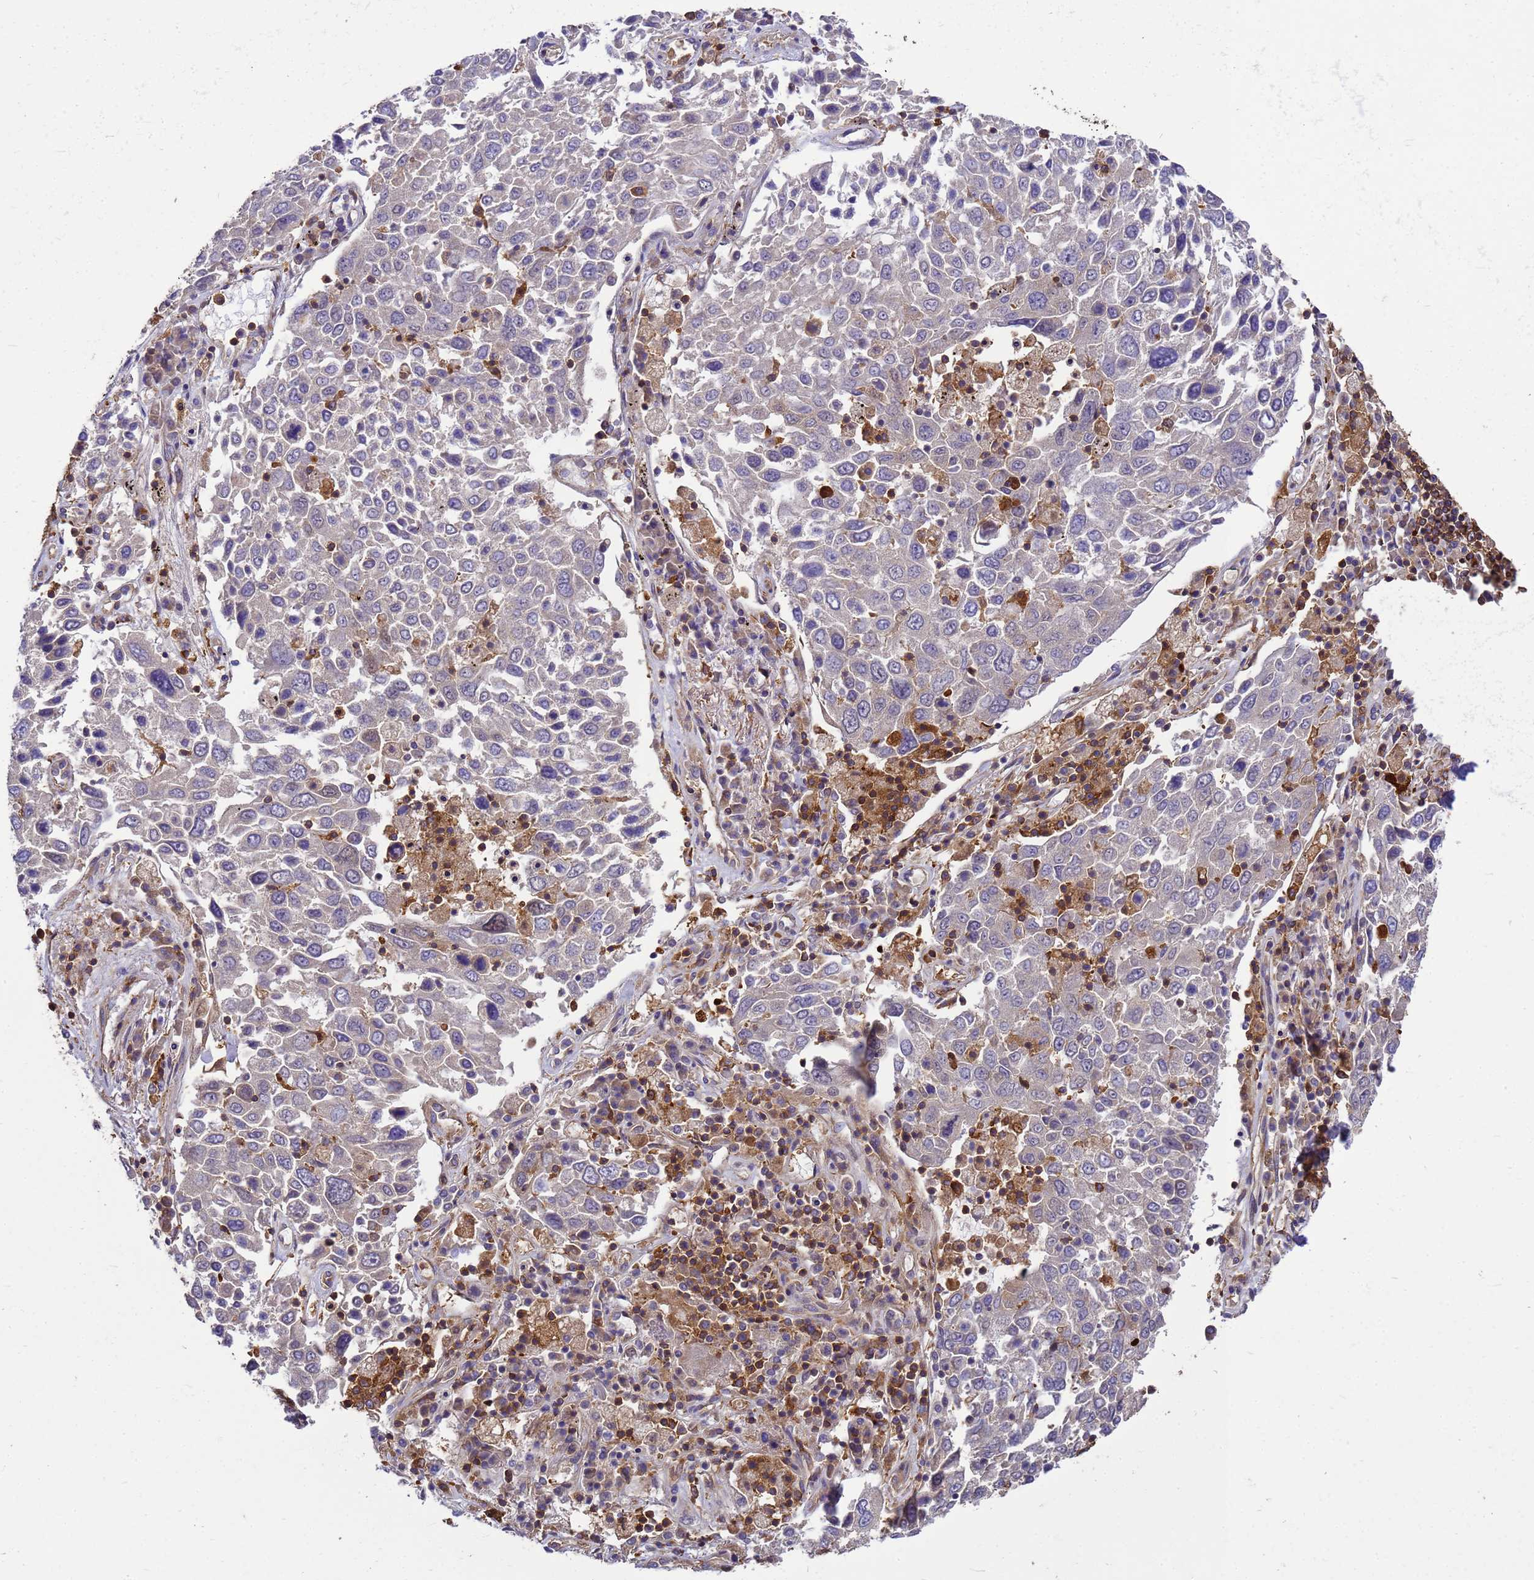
{"staining": {"intensity": "negative", "quantity": "none", "location": "none"}, "tissue": "lung cancer", "cell_type": "Tumor cells", "image_type": "cancer", "snomed": [{"axis": "morphology", "description": "Squamous cell carcinoma, NOS"}, {"axis": "topography", "description": "Lung"}], "caption": "Immunohistochemistry (IHC) histopathology image of human lung squamous cell carcinoma stained for a protein (brown), which exhibits no positivity in tumor cells.", "gene": "ZNF235", "patient": {"sex": "male", "age": 65}}